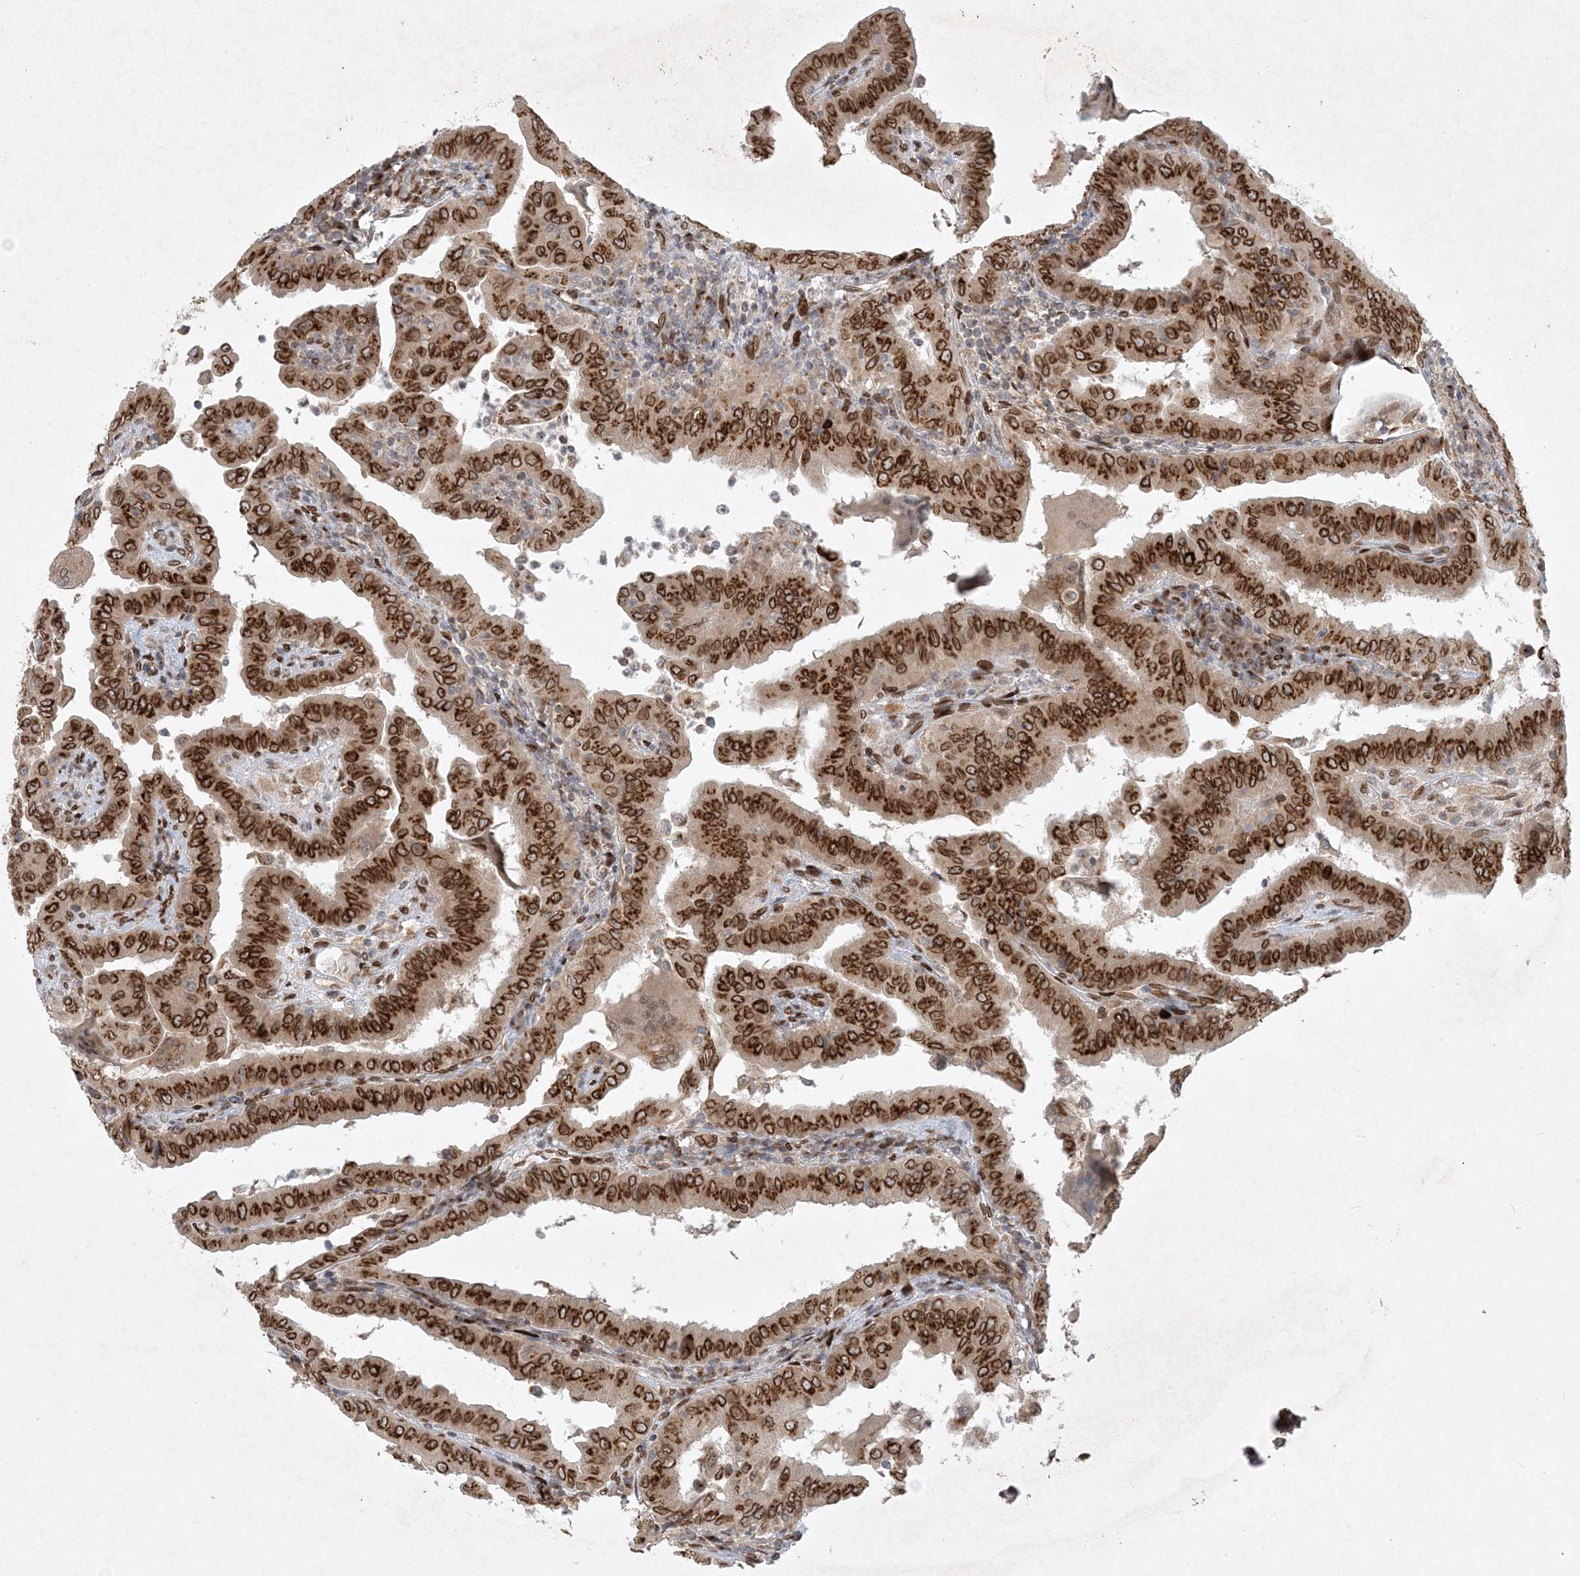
{"staining": {"intensity": "strong", "quantity": ">75%", "location": "cytoplasmic/membranous"}, "tissue": "thyroid cancer", "cell_type": "Tumor cells", "image_type": "cancer", "snomed": [{"axis": "morphology", "description": "Papillary adenocarcinoma, NOS"}, {"axis": "topography", "description": "Thyroid gland"}], "caption": "This micrograph reveals immunohistochemistry staining of papillary adenocarcinoma (thyroid), with high strong cytoplasmic/membranous expression in about >75% of tumor cells.", "gene": "SLC35A2", "patient": {"sex": "male", "age": 33}}